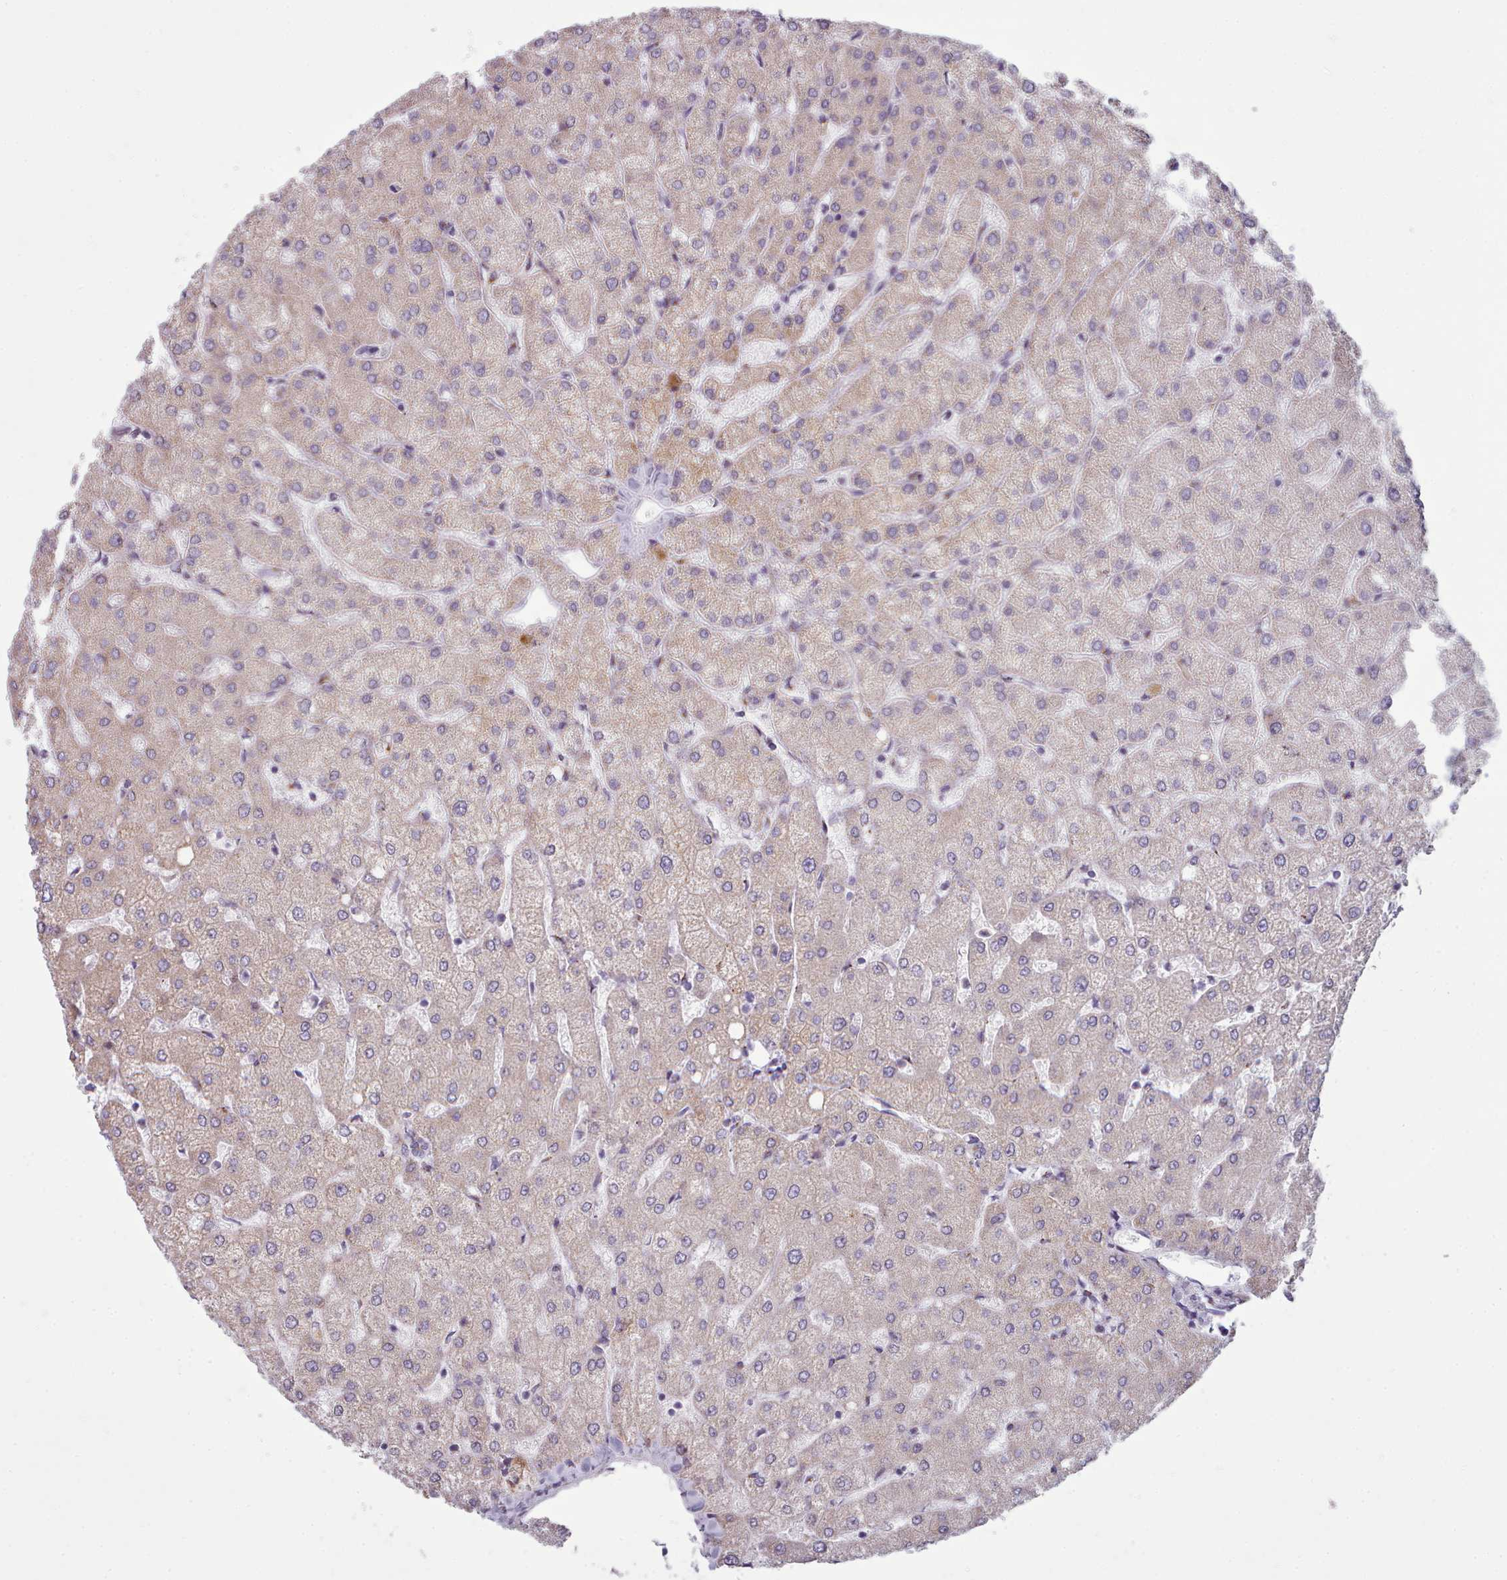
{"staining": {"intensity": "negative", "quantity": "none", "location": "none"}, "tissue": "liver", "cell_type": "Cholangiocytes", "image_type": "normal", "snomed": [{"axis": "morphology", "description": "Normal tissue, NOS"}, {"axis": "topography", "description": "Liver"}], "caption": "High power microscopy histopathology image of an IHC histopathology image of benign liver, revealing no significant staining in cholangiocytes.", "gene": "SLC52A3", "patient": {"sex": "female", "age": 54}}